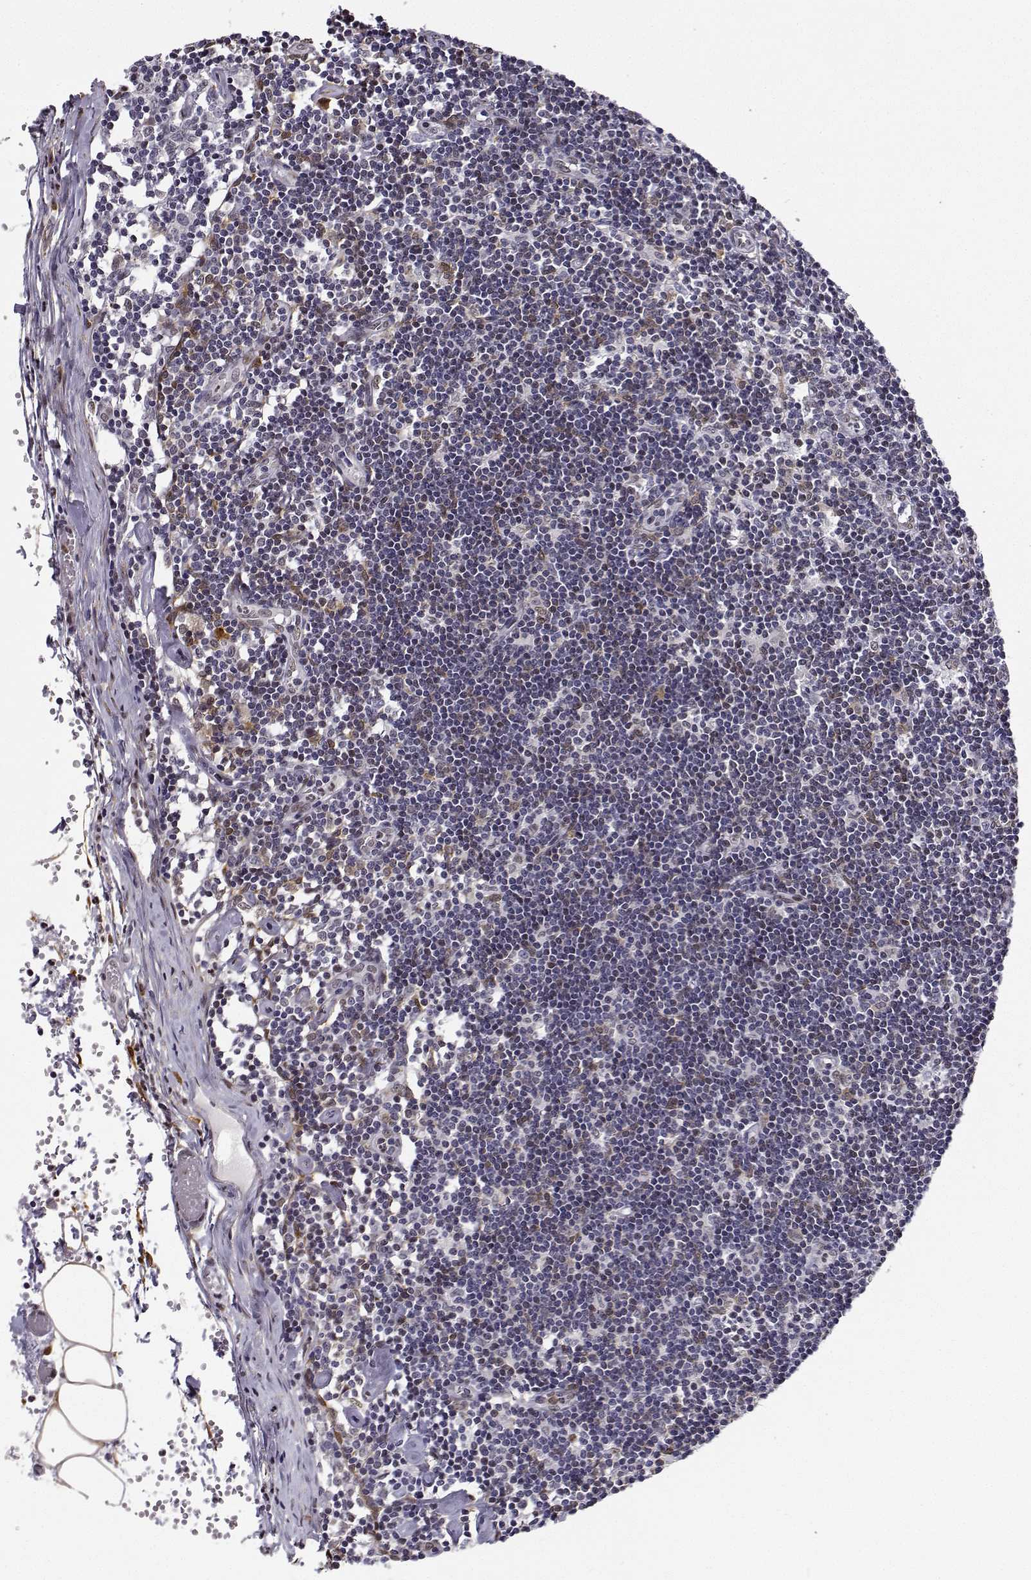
{"staining": {"intensity": "moderate", "quantity": "25%-75%", "location": "cytoplasmic/membranous"}, "tissue": "lymph node", "cell_type": "Germinal center cells", "image_type": "normal", "snomed": [{"axis": "morphology", "description": "Normal tissue, NOS"}, {"axis": "topography", "description": "Lymph node"}], "caption": "This is a micrograph of IHC staining of unremarkable lymph node, which shows moderate staining in the cytoplasmic/membranous of germinal center cells.", "gene": "PHGDH", "patient": {"sex": "female", "age": 42}}